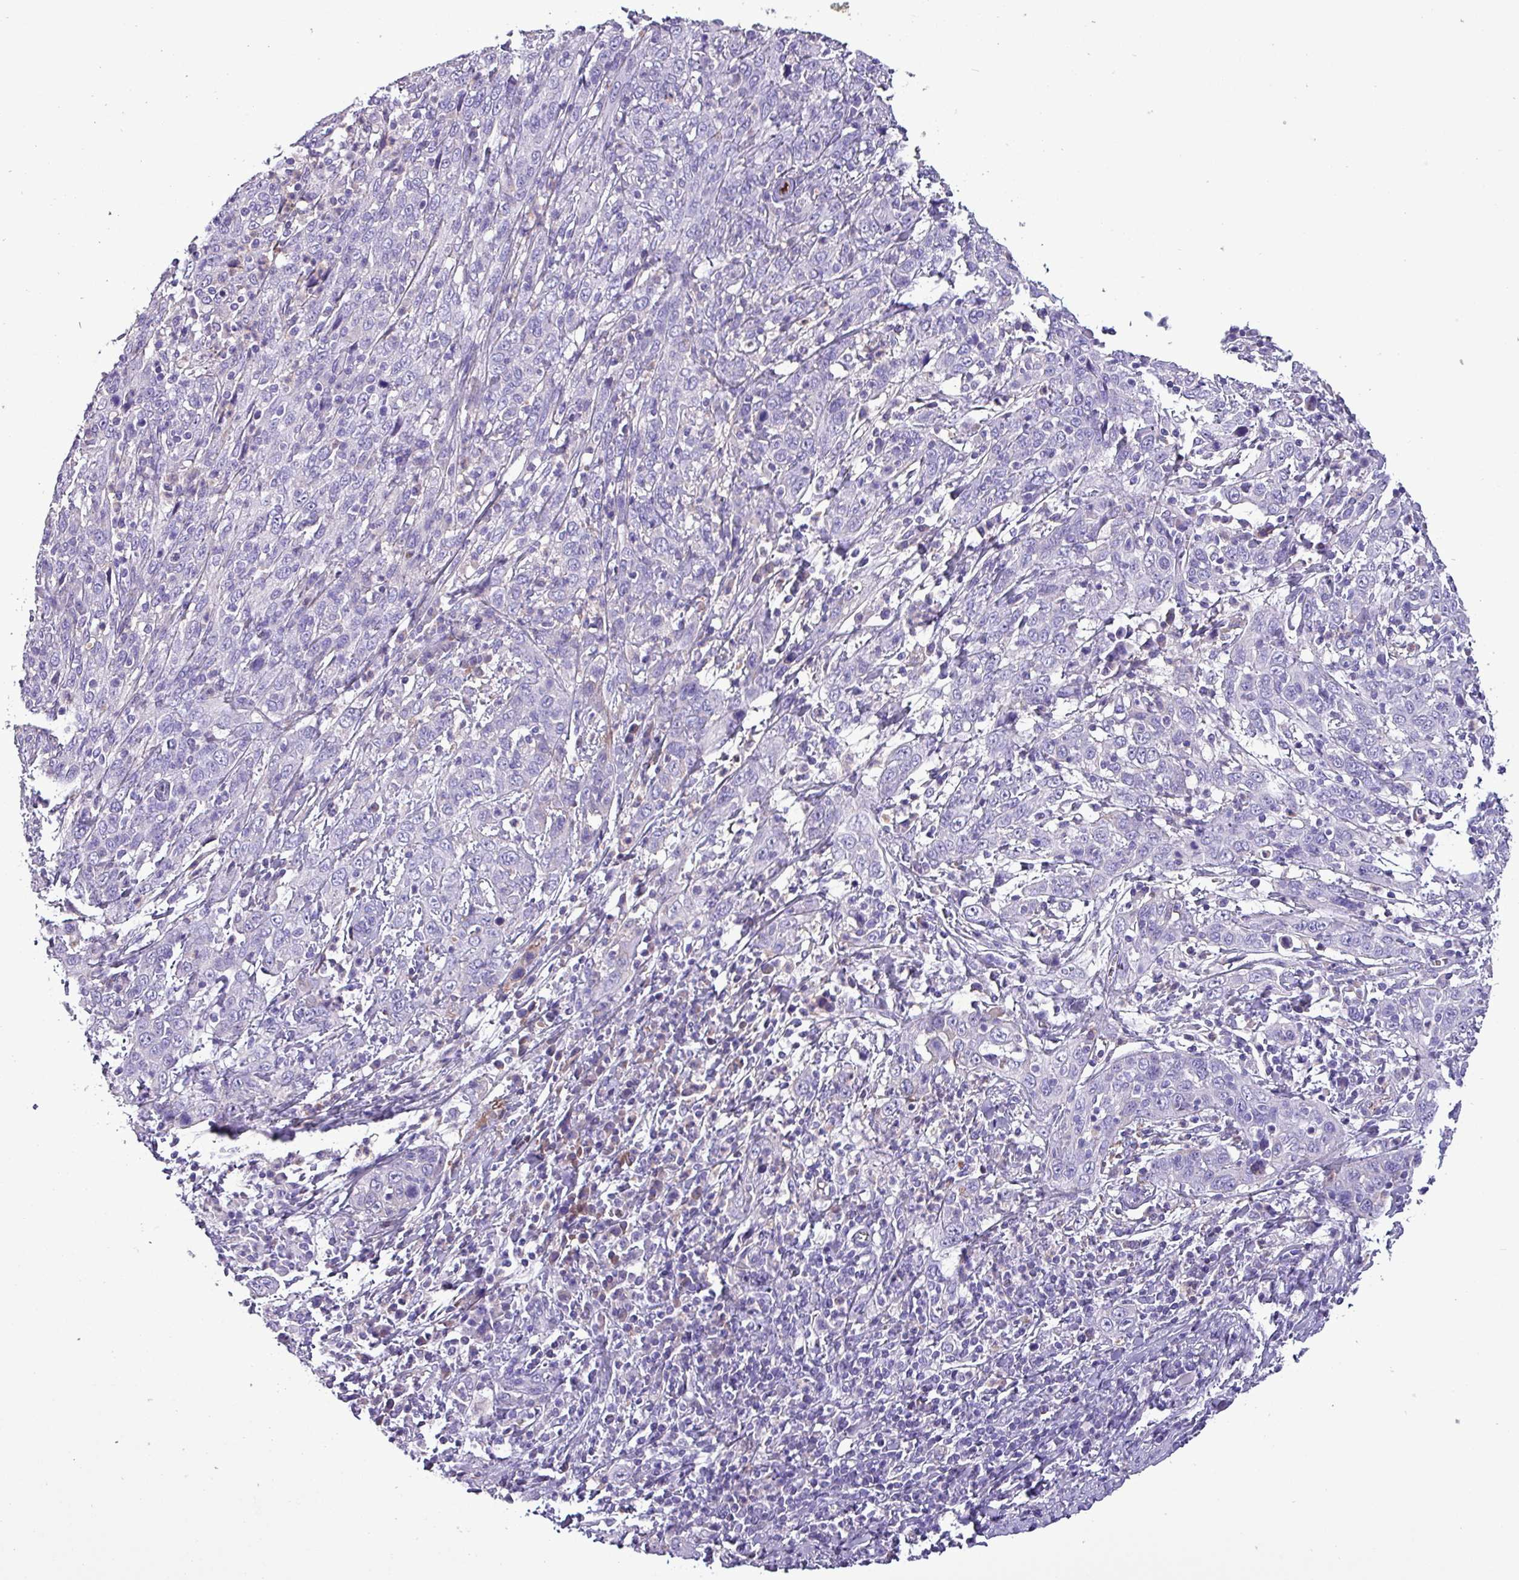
{"staining": {"intensity": "negative", "quantity": "none", "location": "none"}, "tissue": "cervical cancer", "cell_type": "Tumor cells", "image_type": "cancer", "snomed": [{"axis": "morphology", "description": "Squamous cell carcinoma, NOS"}, {"axis": "topography", "description": "Cervix"}], "caption": "Immunohistochemistry (IHC) micrograph of neoplastic tissue: cervical squamous cell carcinoma stained with DAB demonstrates no significant protein expression in tumor cells. (DAB immunohistochemistry (IHC) with hematoxylin counter stain).", "gene": "HP", "patient": {"sex": "female", "age": 46}}